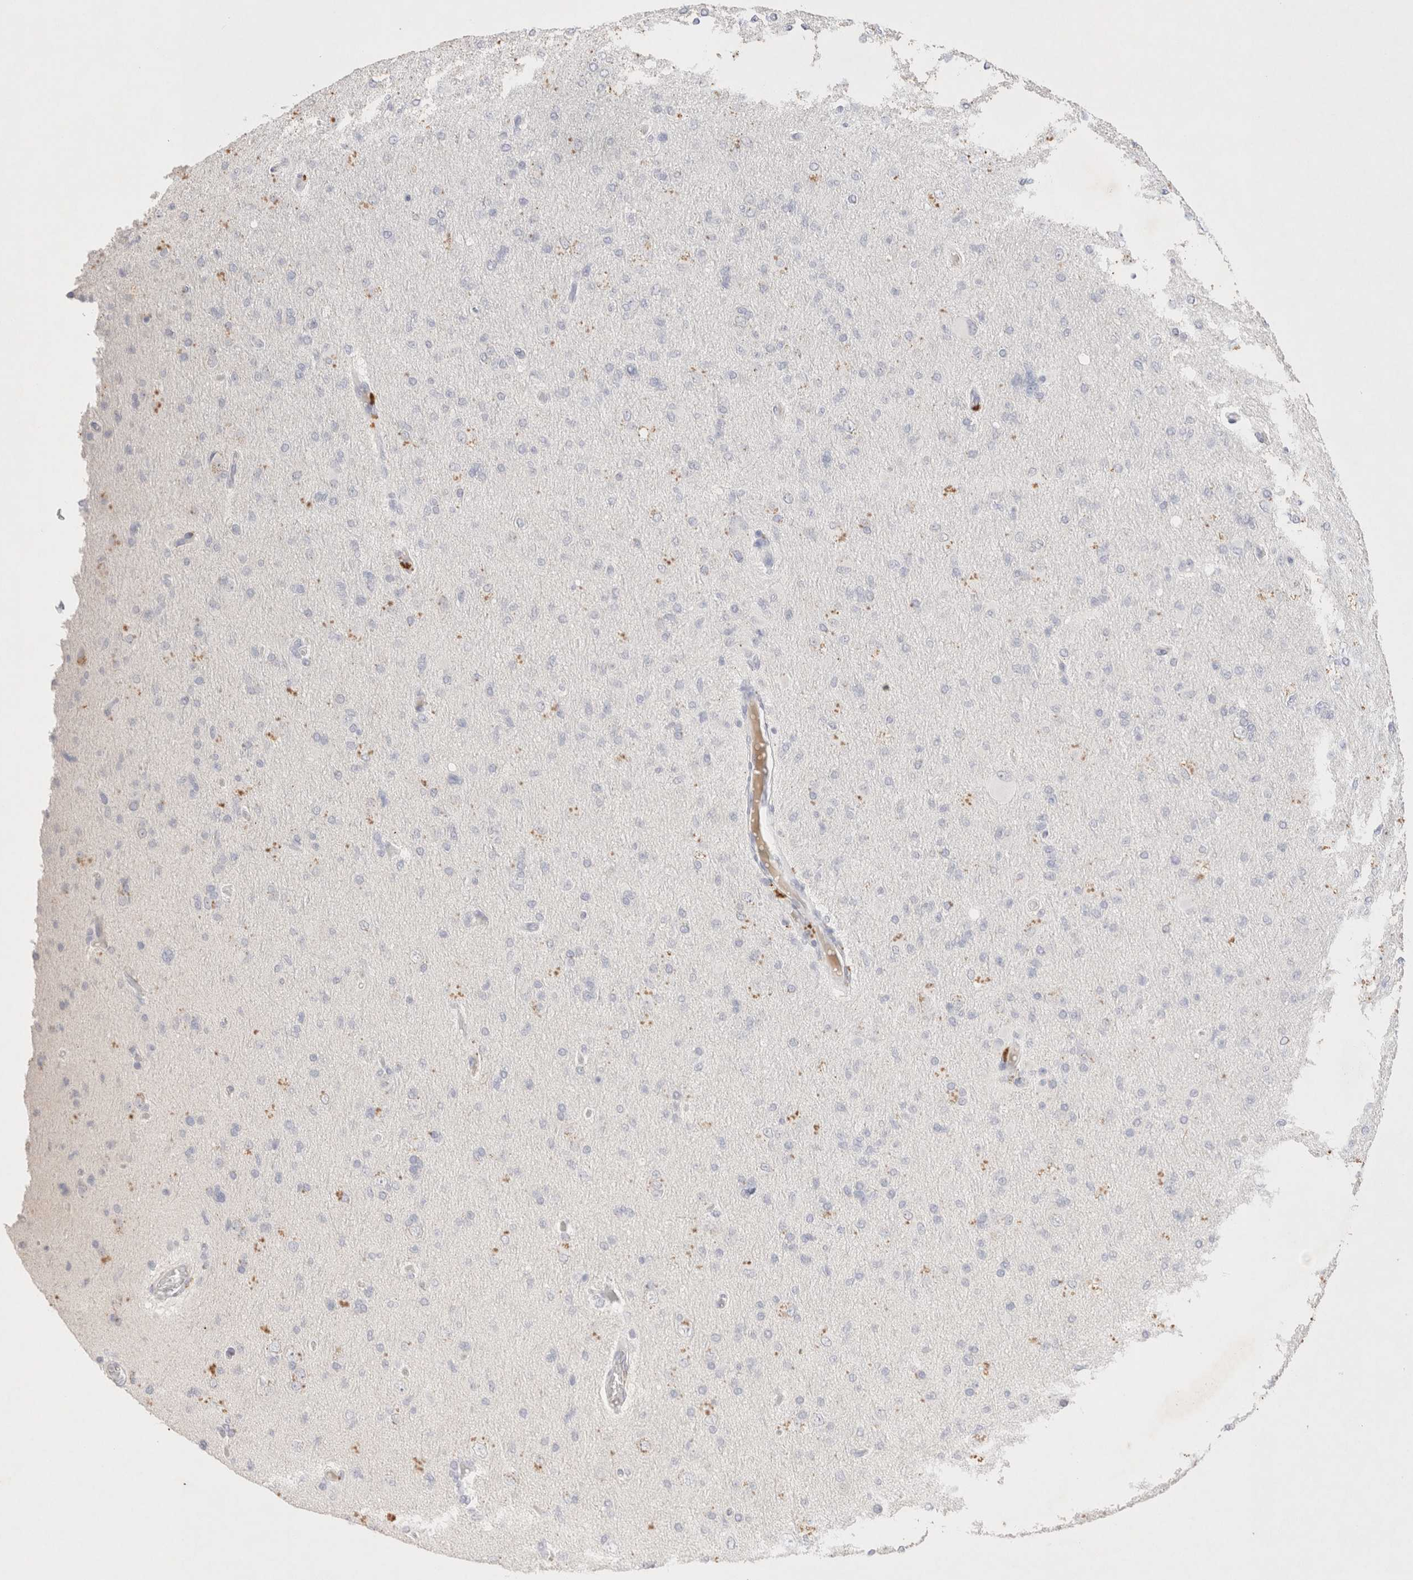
{"staining": {"intensity": "negative", "quantity": "none", "location": "none"}, "tissue": "glioma", "cell_type": "Tumor cells", "image_type": "cancer", "snomed": [{"axis": "morphology", "description": "Glioma, malignant, High grade"}, {"axis": "topography", "description": "Cerebral cortex"}], "caption": "Tumor cells show no significant protein staining in malignant high-grade glioma. (Stains: DAB immunohistochemistry with hematoxylin counter stain, Microscopy: brightfield microscopy at high magnification).", "gene": "EPCAM", "patient": {"sex": "female", "age": 36}}